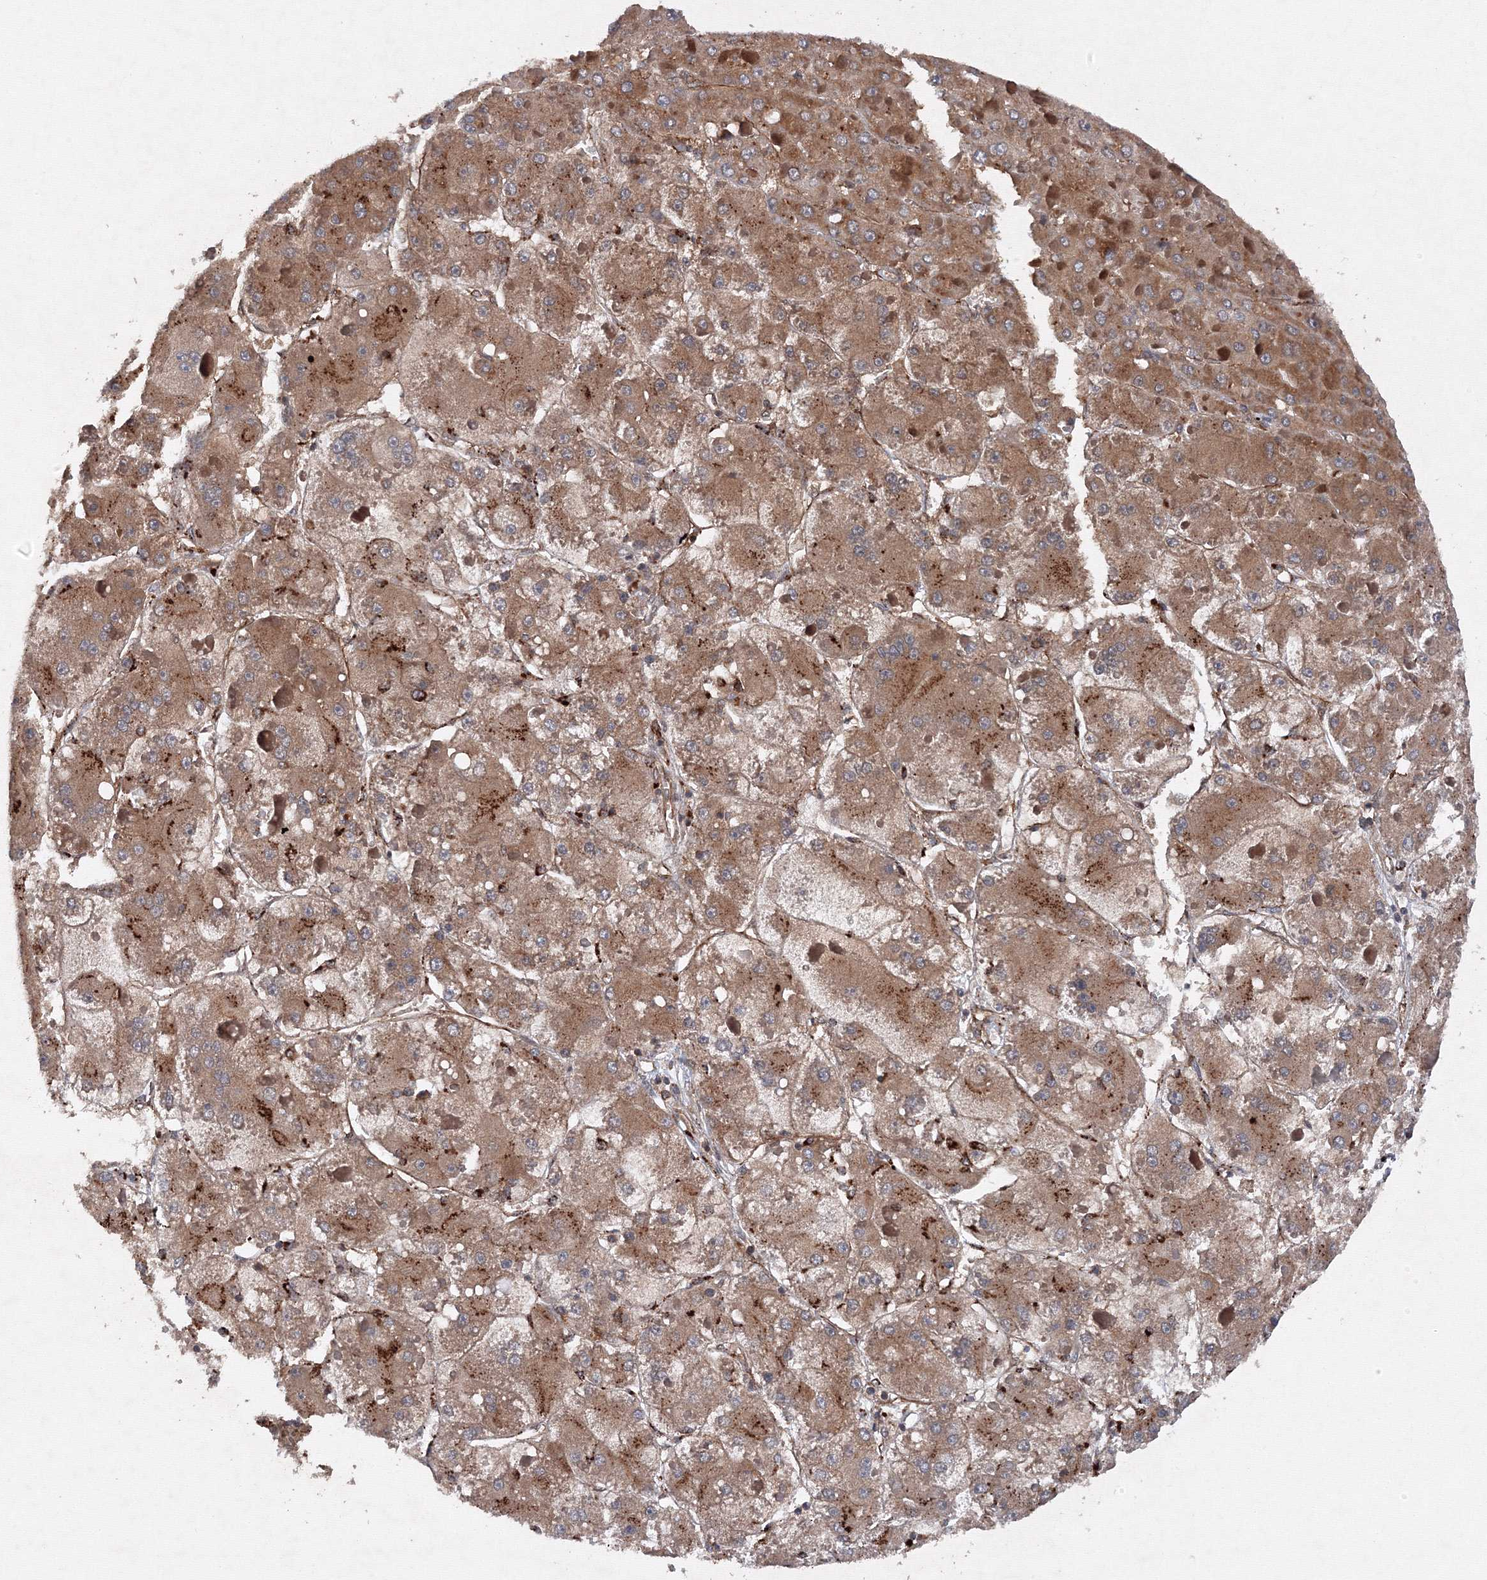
{"staining": {"intensity": "moderate", "quantity": ">75%", "location": "cytoplasmic/membranous"}, "tissue": "liver cancer", "cell_type": "Tumor cells", "image_type": "cancer", "snomed": [{"axis": "morphology", "description": "Carcinoma, Hepatocellular, NOS"}, {"axis": "topography", "description": "Liver"}], "caption": "Hepatocellular carcinoma (liver) stained with IHC reveals moderate cytoplasmic/membranous positivity in approximately >75% of tumor cells.", "gene": "DCTD", "patient": {"sex": "female", "age": 73}}